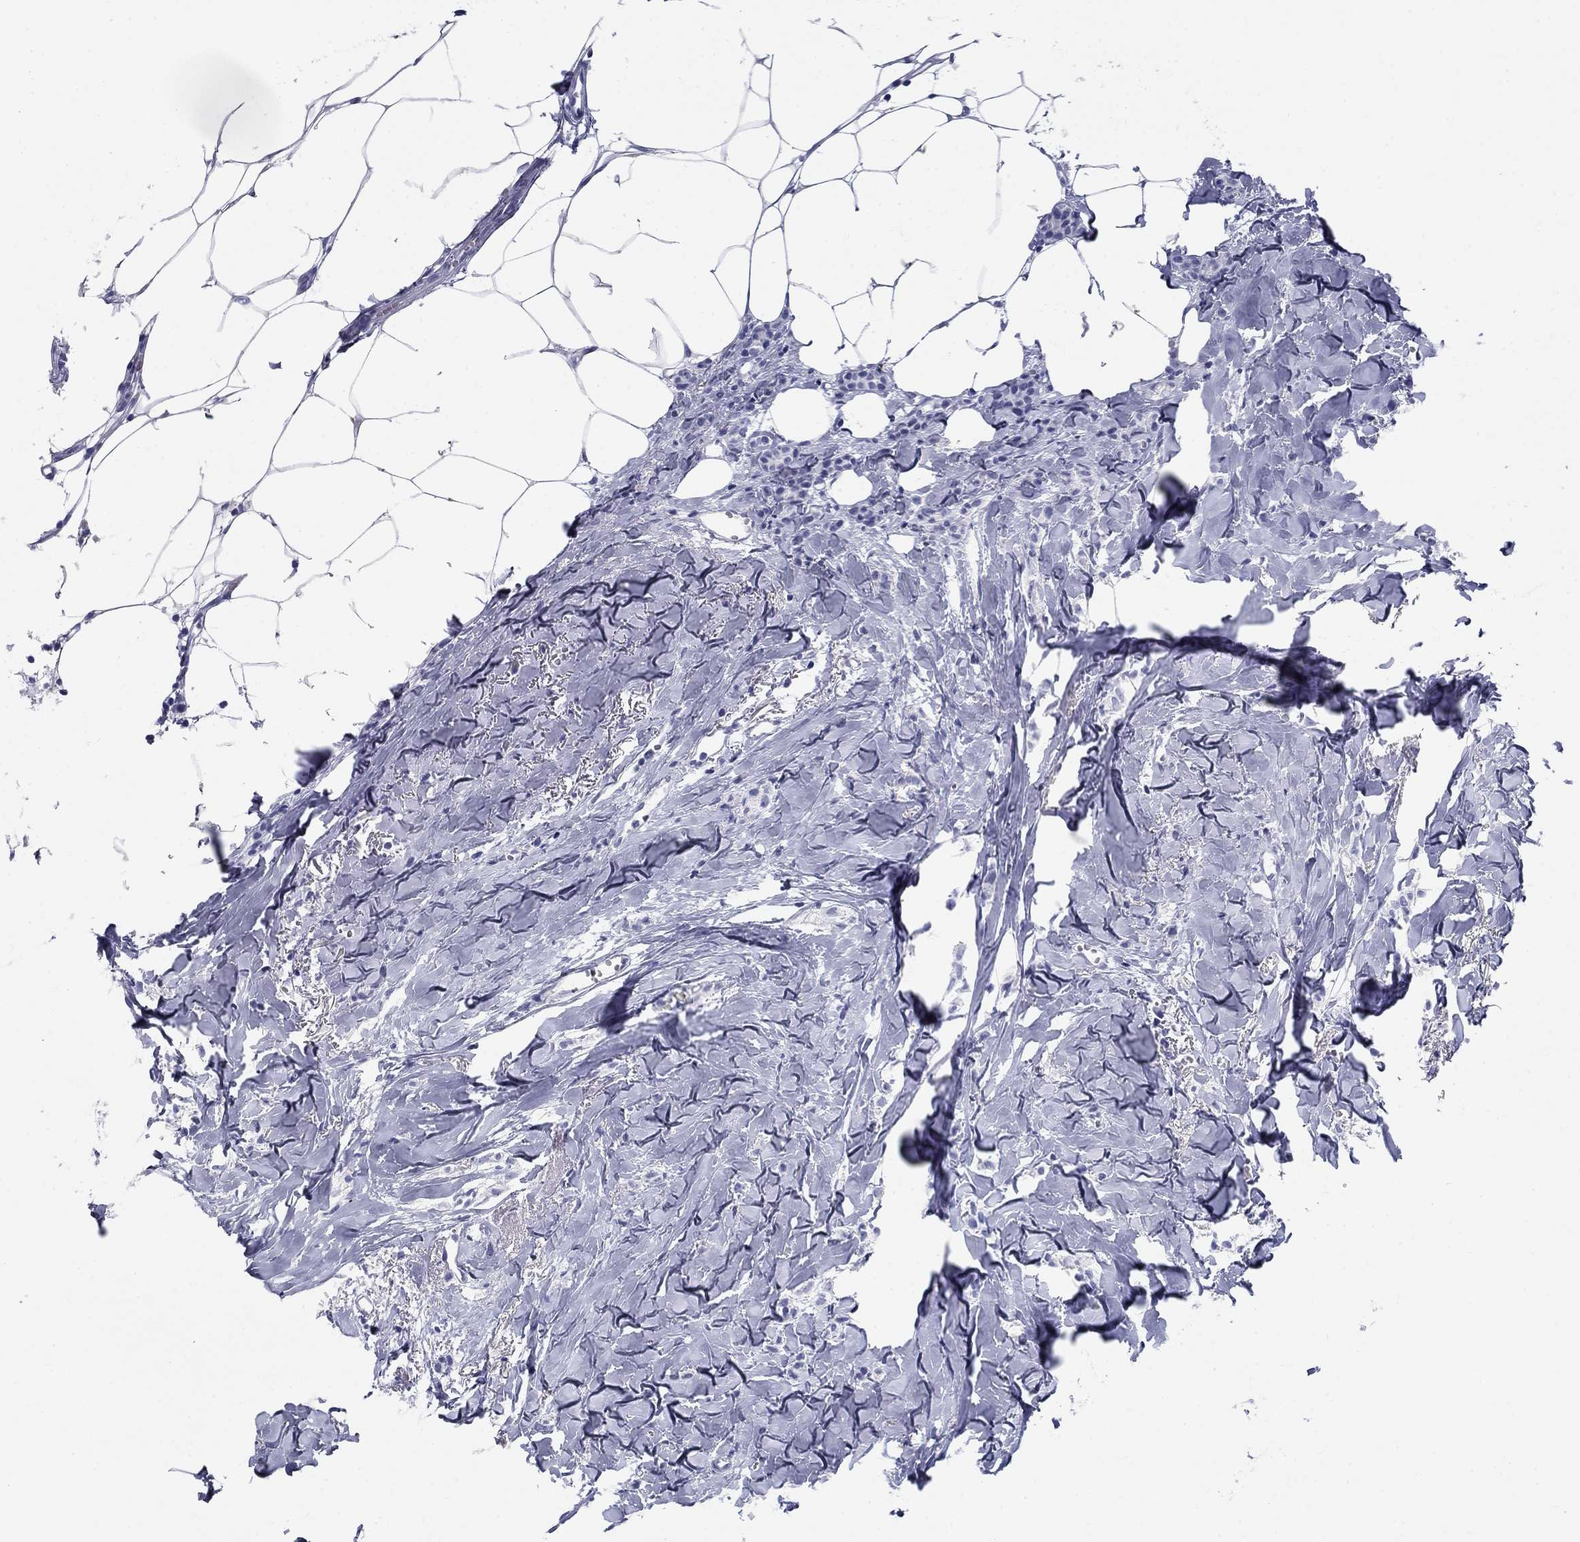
{"staining": {"intensity": "negative", "quantity": "none", "location": "none"}, "tissue": "breast cancer", "cell_type": "Tumor cells", "image_type": "cancer", "snomed": [{"axis": "morphology", "description": "Duct carcinoma"}, {"axis": "topography", "description": "Breast"}], "caption": "This is an IHC photomicrograph of human breast cancer (intraductal carcinoma). There is no positivity in tumor cells.", "gene": "UPB1", "patient": {"sex": "female", "age": 85}}